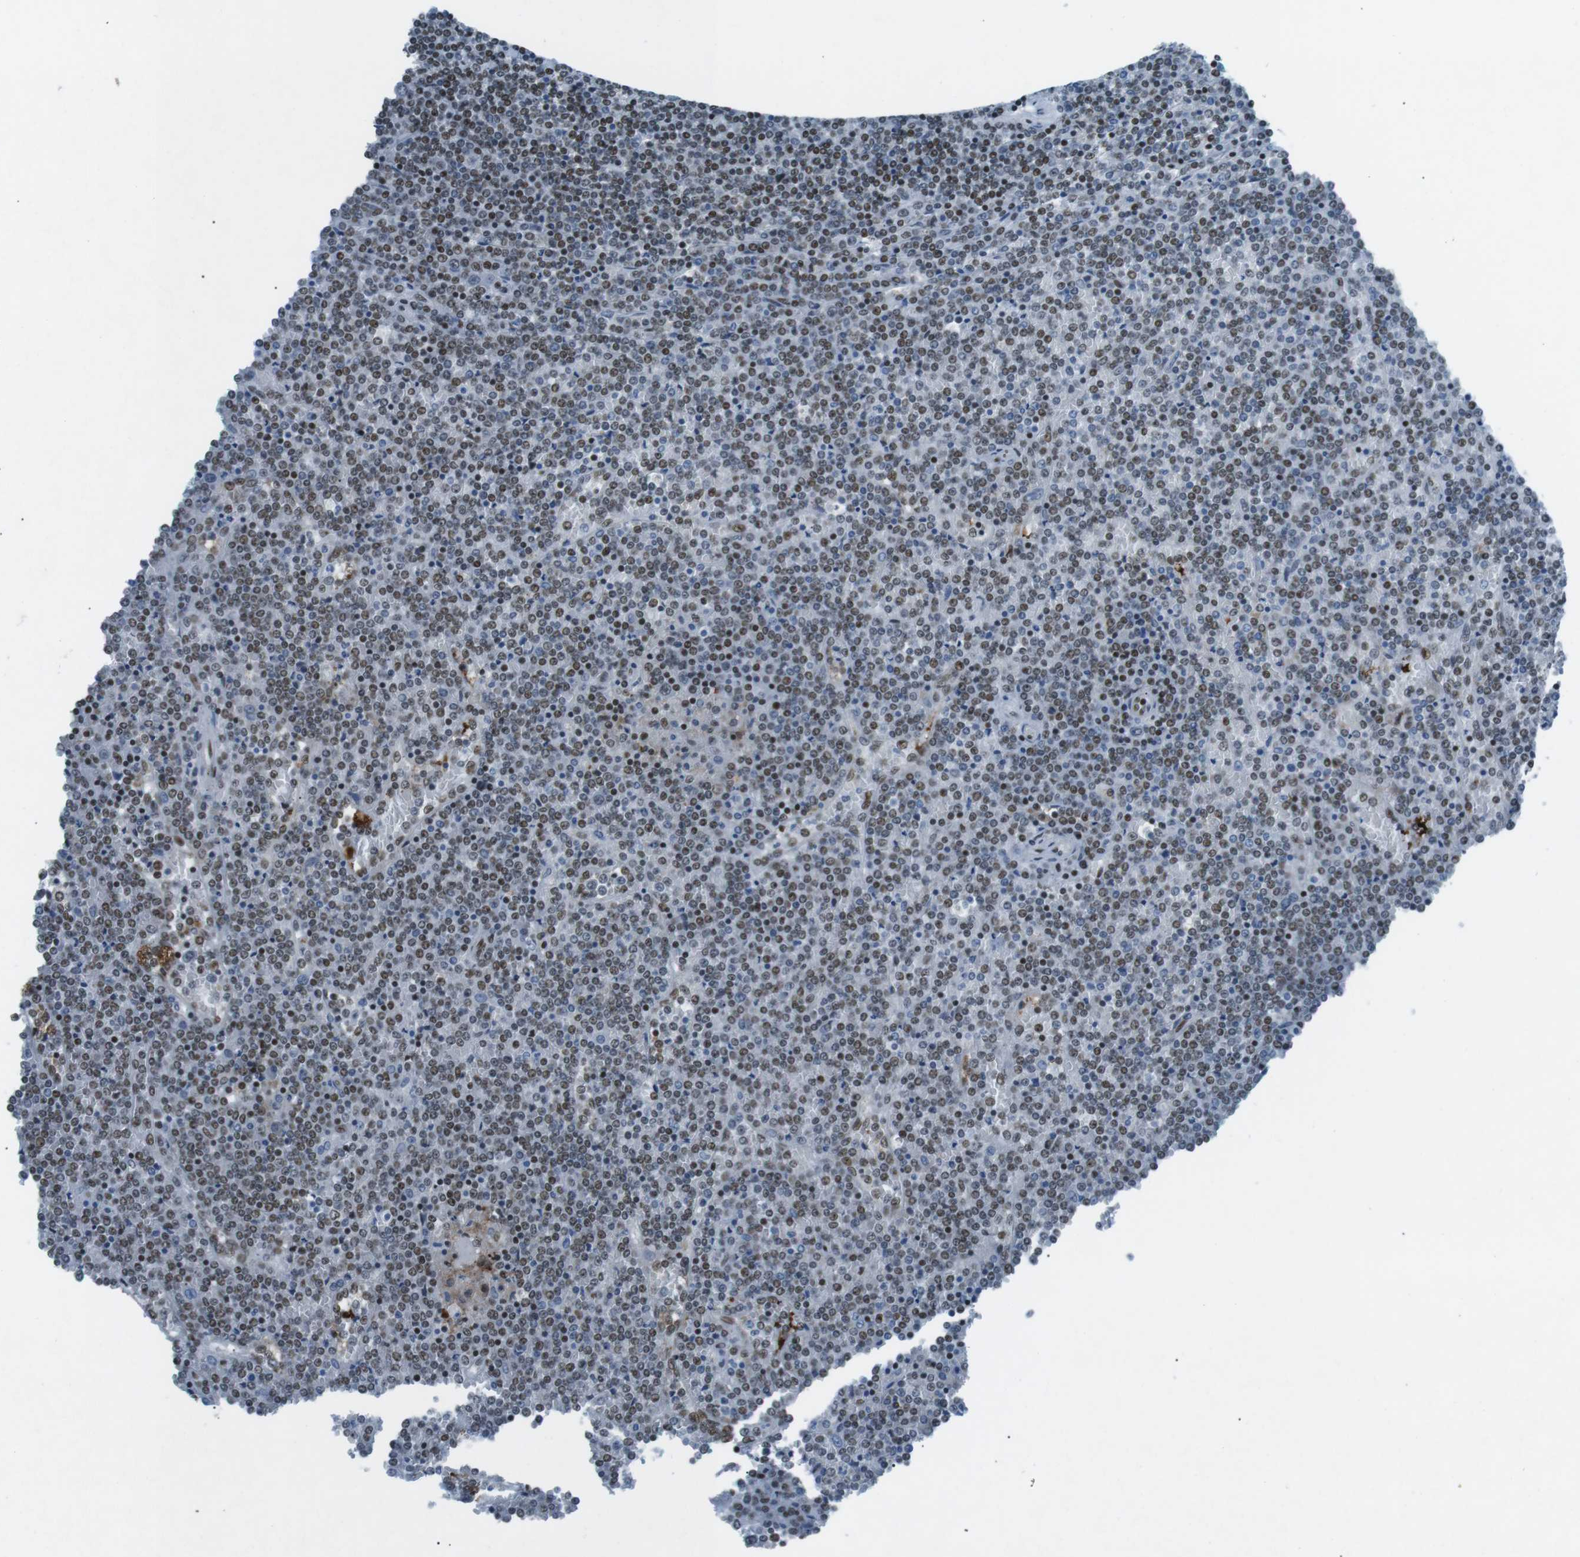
{"staining": {"intensity": "moderate", "quantity": "25%-75%", "location": "nuclear"}, "tissue": "lymphoma", "cell_type": "Tumor cells", "image_type": "cancer", "snomed": [{"axis": "morphology", "description": "Malignant lymphoma, non-Hodgkin's type, Low grade"}, {"axis": "topography", "description": "Spleen"}], "caption": "An immunohistochemistry histopathology image of tumor tissue is shown. Protein staining in brown shows moderate nuclear positivity in malignant lymphoma, non-Hodgkin's type (low-grade) within tumor cells. The protein is stained brown, and the nuclei are stained in blue (DAB IHC with brightfield microscopy, high magnification).", "gene": "TAF1", "patient": {"sex": "female", "age": 19}}